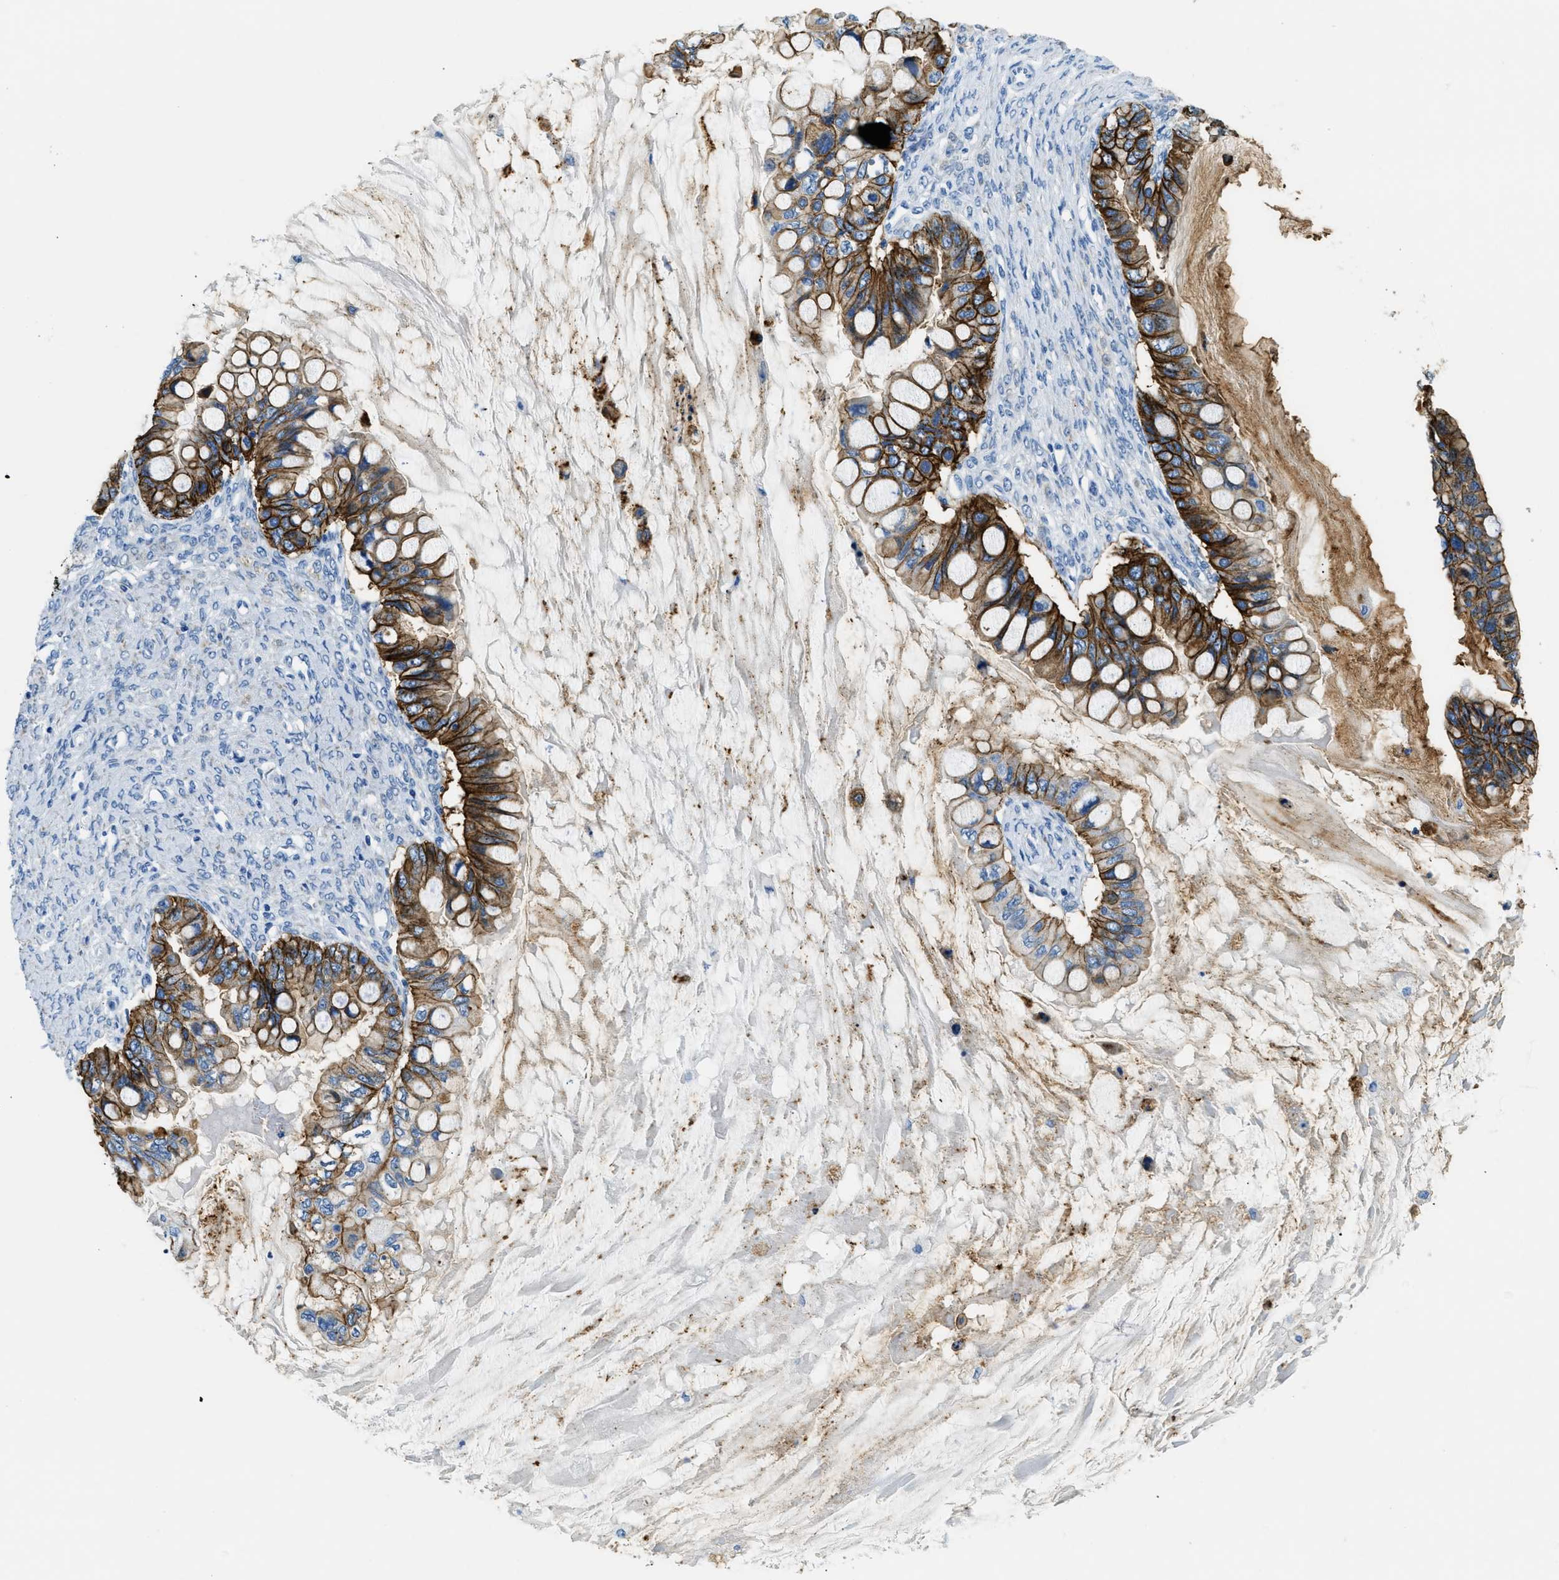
{"staining": {"intensity": "strong", "quantity": ">75%", "location": "cytoplasmic/membranous"}, "tissue": "ovarian cancer", "cell_type": "Tumor cells", "image_type": "cancer", "snomed": [{"axis": "morphology", "description": "Cystadenocarcinoma, mucinous, NOS"}, {"axis": "topography", "description": "Ovary"}], "caption": "IHC staining of ovarian cancer, which displays high levels of strong cytoplasmic/membranous staining in about >75% of tumor cells indicating strong cytoplasmic/membranous protein positivity. The staining was performed using DAB (brown) for protein detection and nuclei were counterstained in hematoxylin (blue).", "gene": "CLDN18", "patient": {"sex": "female", "age": 80}}